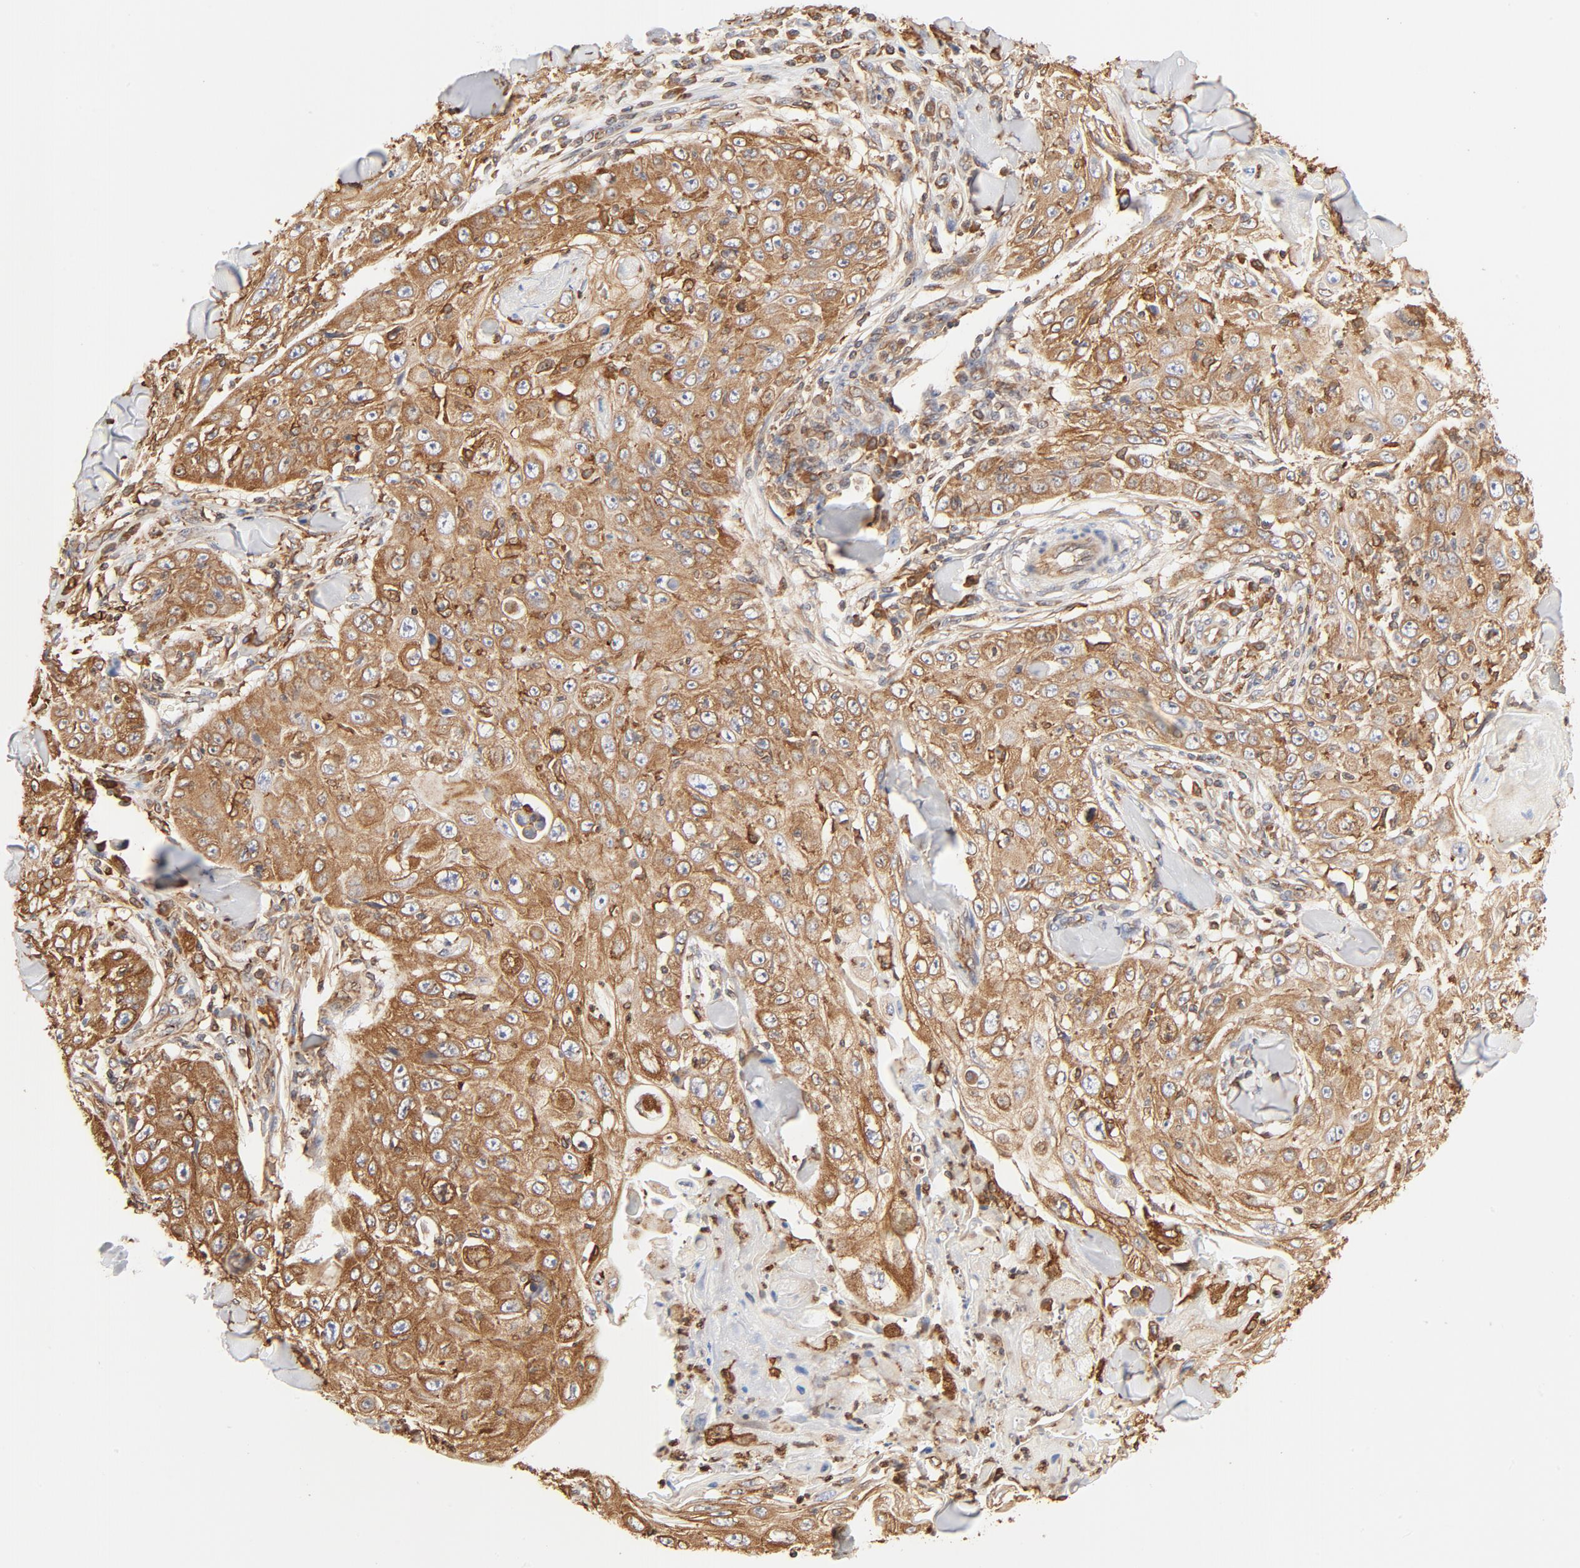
{"staining": {"intensity": "moderate", "quantity": ">75%", "location": "cytoplasmic/membranous"}, "tissue": "skin cancer", "cell_type": "Tumor cells", "image_type": "cancer", "snomed": [{"axis": "morphology", "description": "Squamous cell carcinoma, NOS"}, {"axis": "topography", "description": "Skin"}], "caption": "Protein analysis of squamous cell carcinoma (skin) tissue demonstrates moderate cytoplasmic/membranous expression in about >75% of tumor cells.", "gene": "BCAP31", "patient": {"sex": "male", "age": 86}}